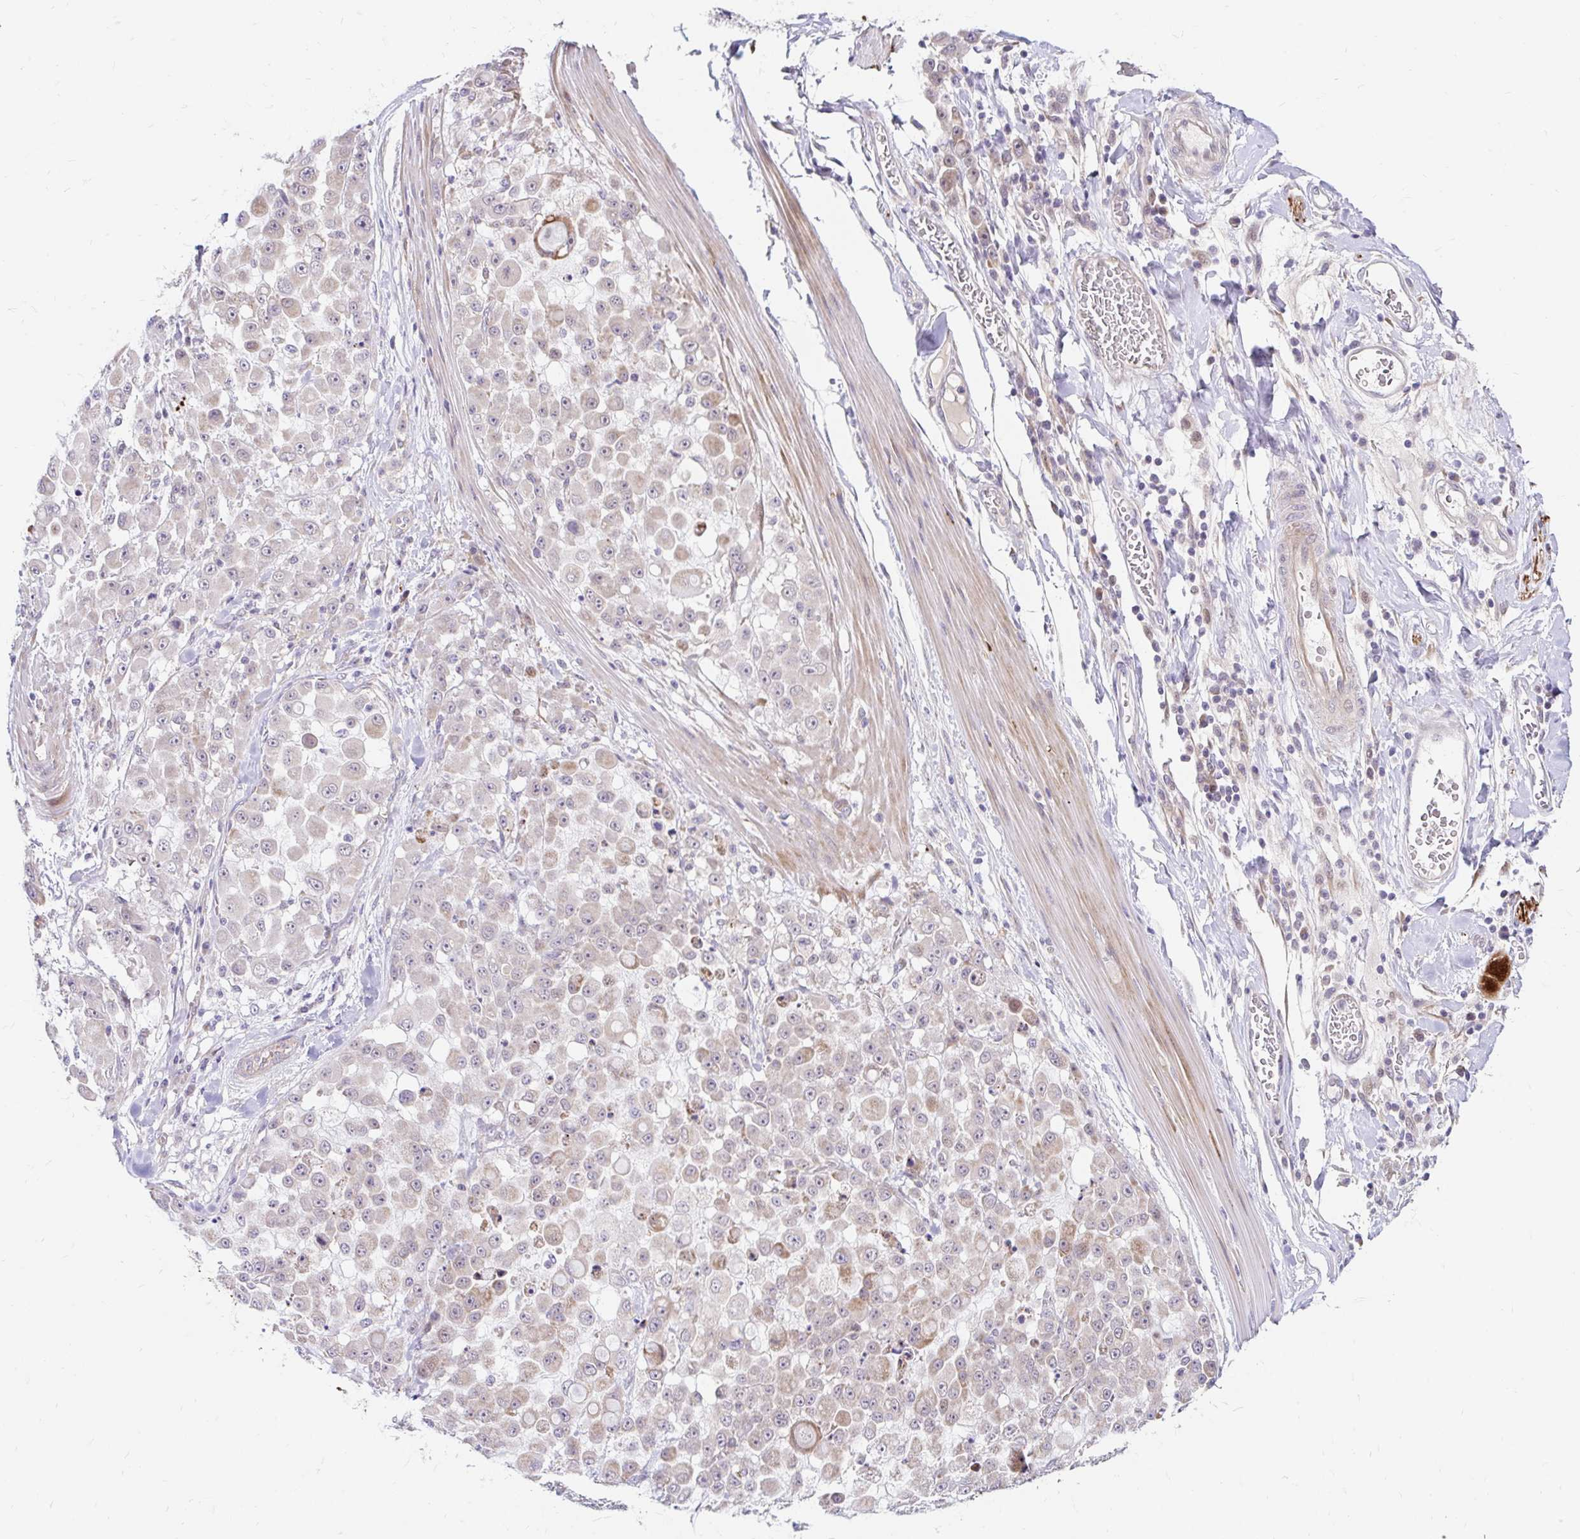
{"staining": {"intensity": "negative", "quantity": "none", "location": "none"}, "tissue": "stomach cancer", "cell_type": "Tumor cells", "image_type": "cancer", "snomed": [{"axis": "morphology", "description": "Adenocarcinoma, NOS"}, {"axis": "topography", "description": "Stomach"}], "caption": "High power microscopy photomicrograph of an immunohistochemistry (IHC) image of stomach cancer, revealing no significant positivity in tumor cells. (DAB (3,3'-diaminobenzidine) immunohistochemistry, high magnification).", "gene": "GUCY1A1", "patient": {"sex": "female", "age": 76}}